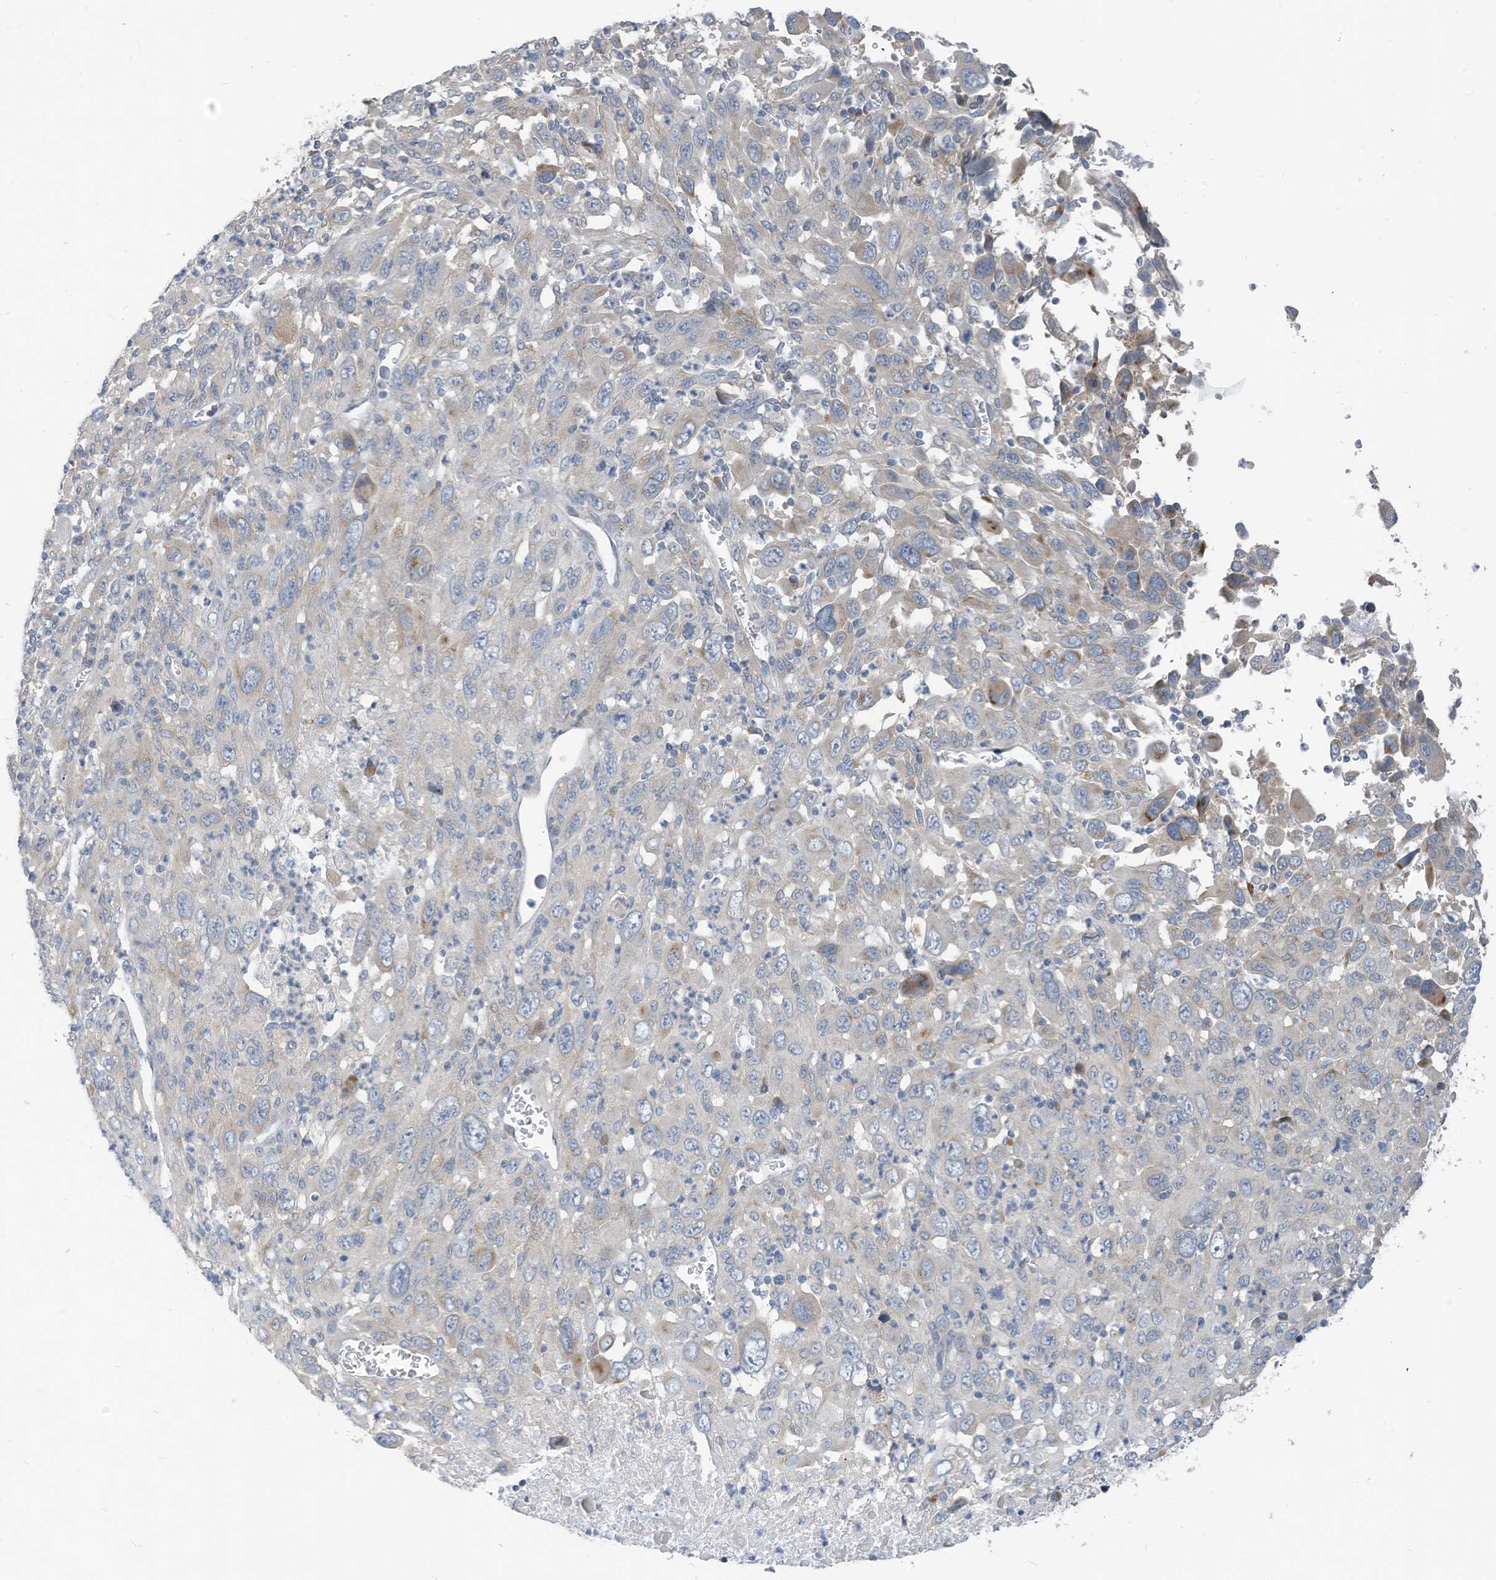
{"staining": {"intensity": "weak", "quantity": "<25%", "location": "cytoplasmic/membranous"}, "tissue": "melanoma", "cell_type": "Tumor cells", "image_type": "cancer", "snomed": [{"axis": "morphology", "description": "Malignant melanoma, Metastatic site"}, {"axis": "topography", "description": "Skin"}], "caption": "There is no significant positivity in tumor cells of melanoma.", "gene": "LDAH", "patient": {"sex": "female", "age": 56}}